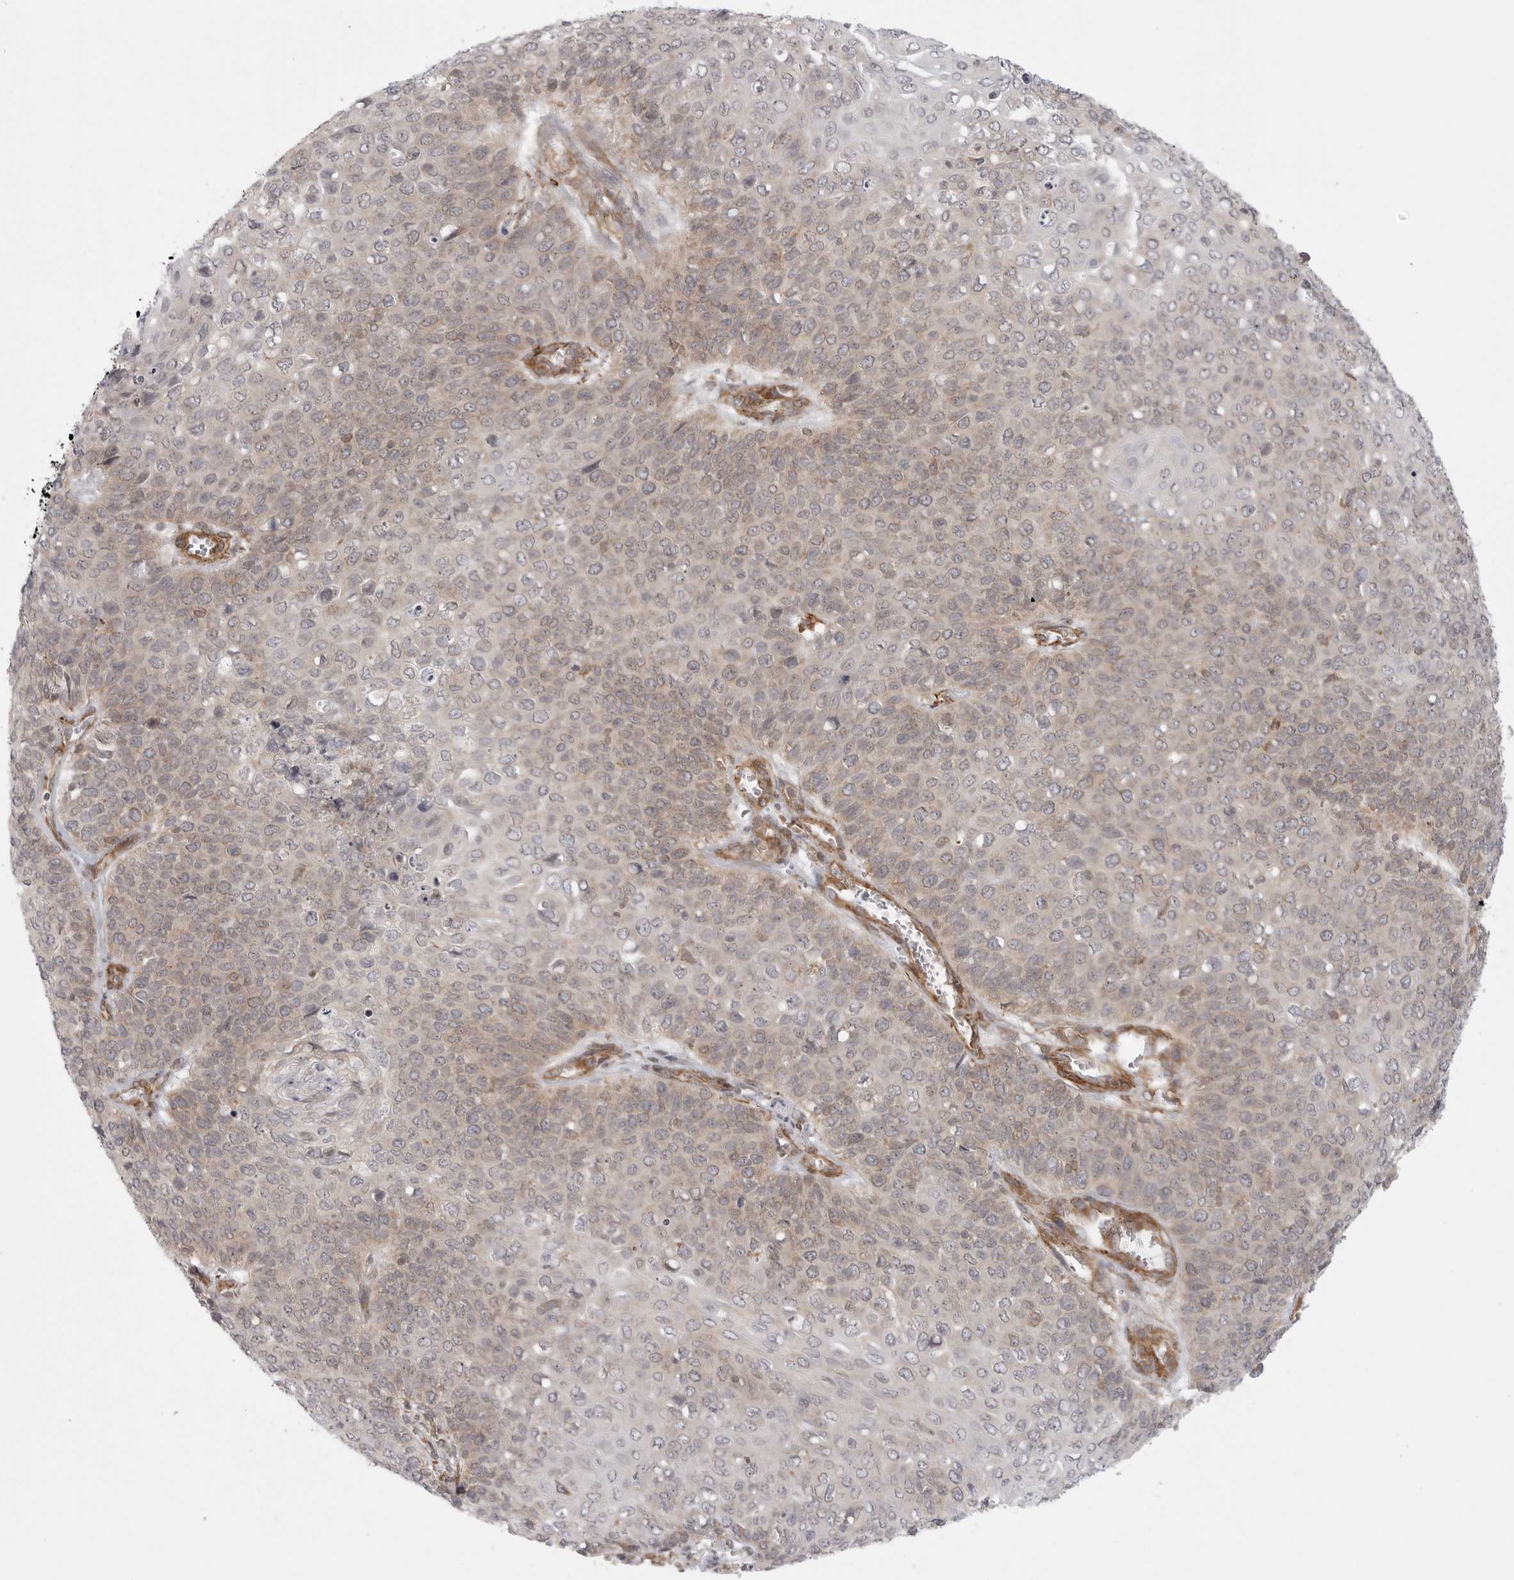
{"staining": {"intensity": "weak", "quantity": "<25%", "location": "cytoplasmic/membranous"}, "tissue": "cervical cancer", "cell_type": "Tumor cells", "image_type": "cancer", "snomed": [{"axis": "morphology", "description": "Squamous cell carcinoma, NOS"}, {"axis": "topography", "description": "Cervix"}], "caption": "Immunohistochemical staining of human squamous cell carcinoma (cervical) exhibits no significant expression in tumor cells. (Immunohistochemistry, brightfield microscopy, high magnification).", "gene": "CERS2", "patient": {"sex": "female", "age": 39}}